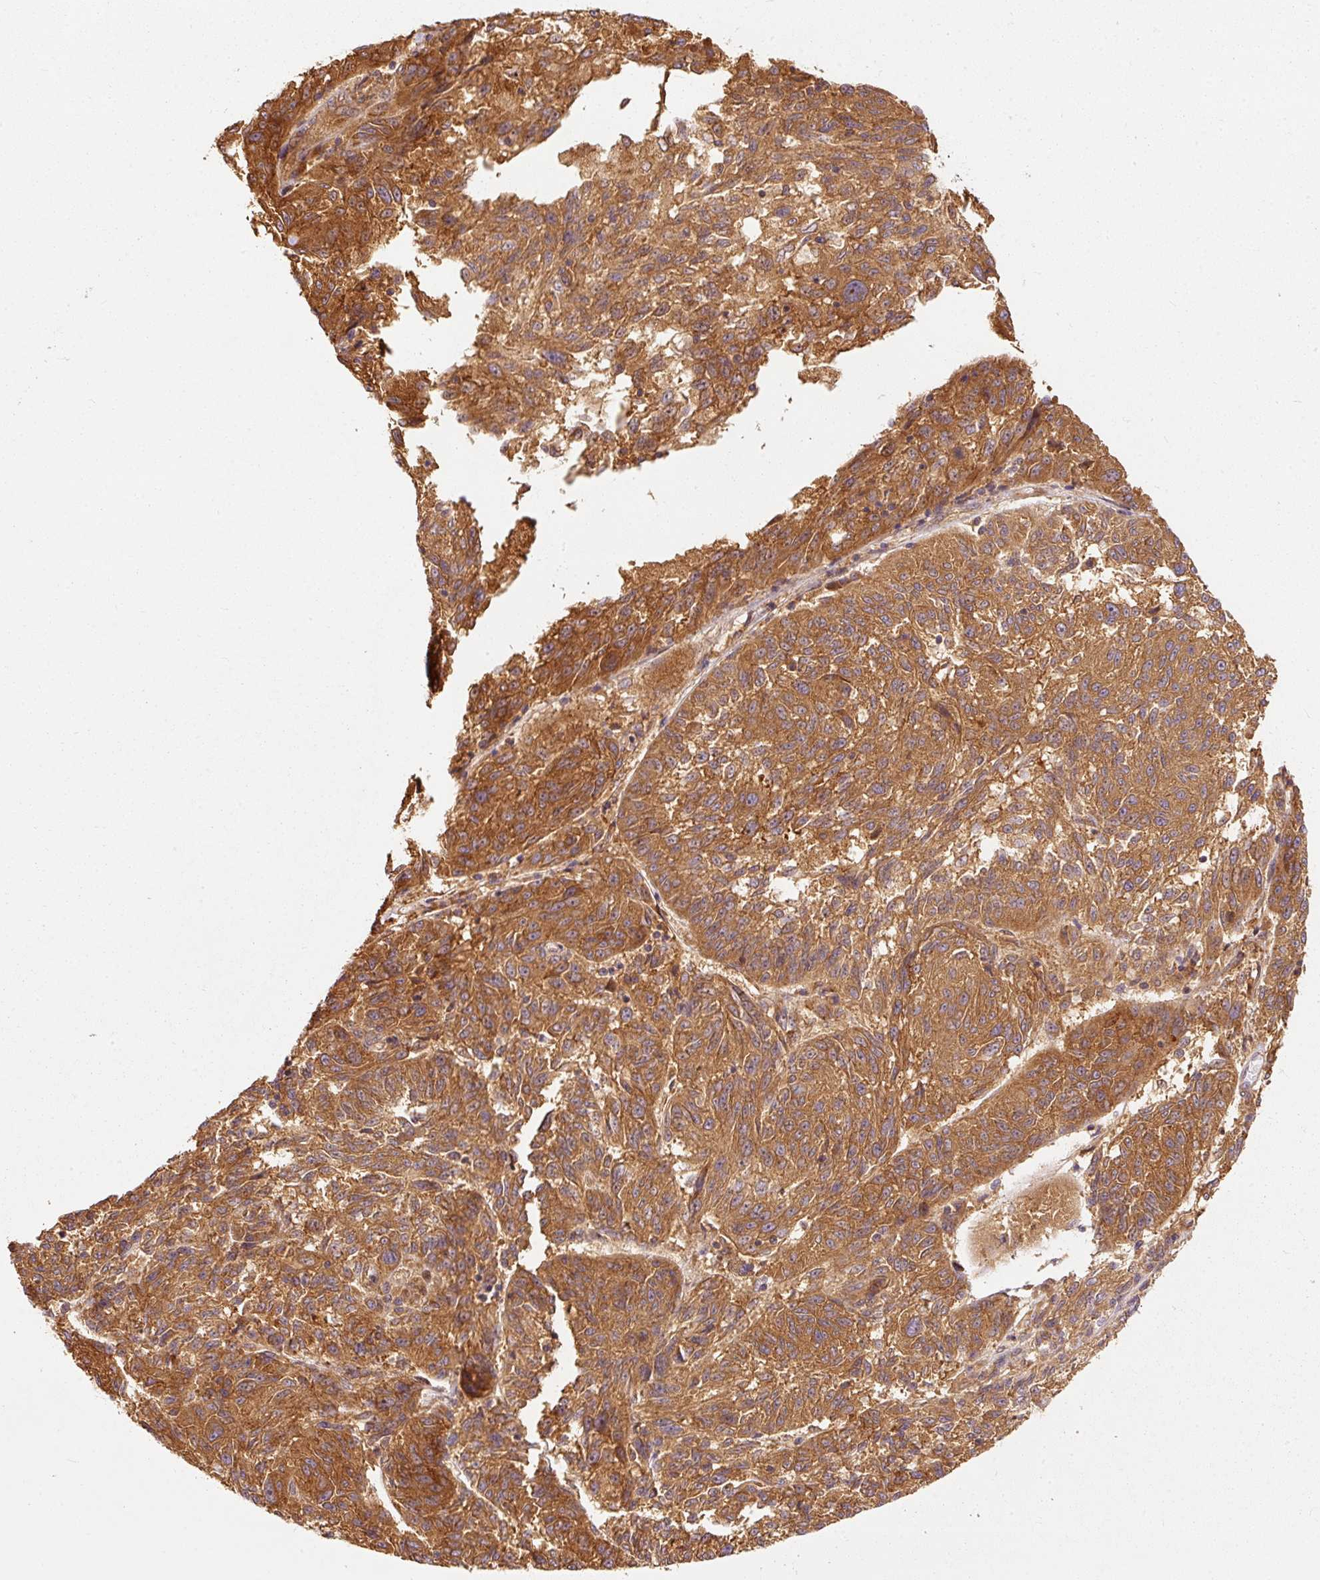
{"staining": {"intensity": "moderate", "quantity": ">75%", "location": "cytoplasmic/membranous"}, "tissue": "melanoma", "cell_type": "Tumor cells", "image_type": "cancer", "snomed": [{"axis": "morphology", "description": "Malignant melanoma, NOS"}, {"axis": "topography", "description": "Skin"}], "caption": "This image exhibits IHC staining of human malignant melanoma, with medium moderate cytoplasmic/membranous expression in approximately >75% of tumor cells.", "gene": "EIF3B", "patient": {"sex": "male", "age": 53}}